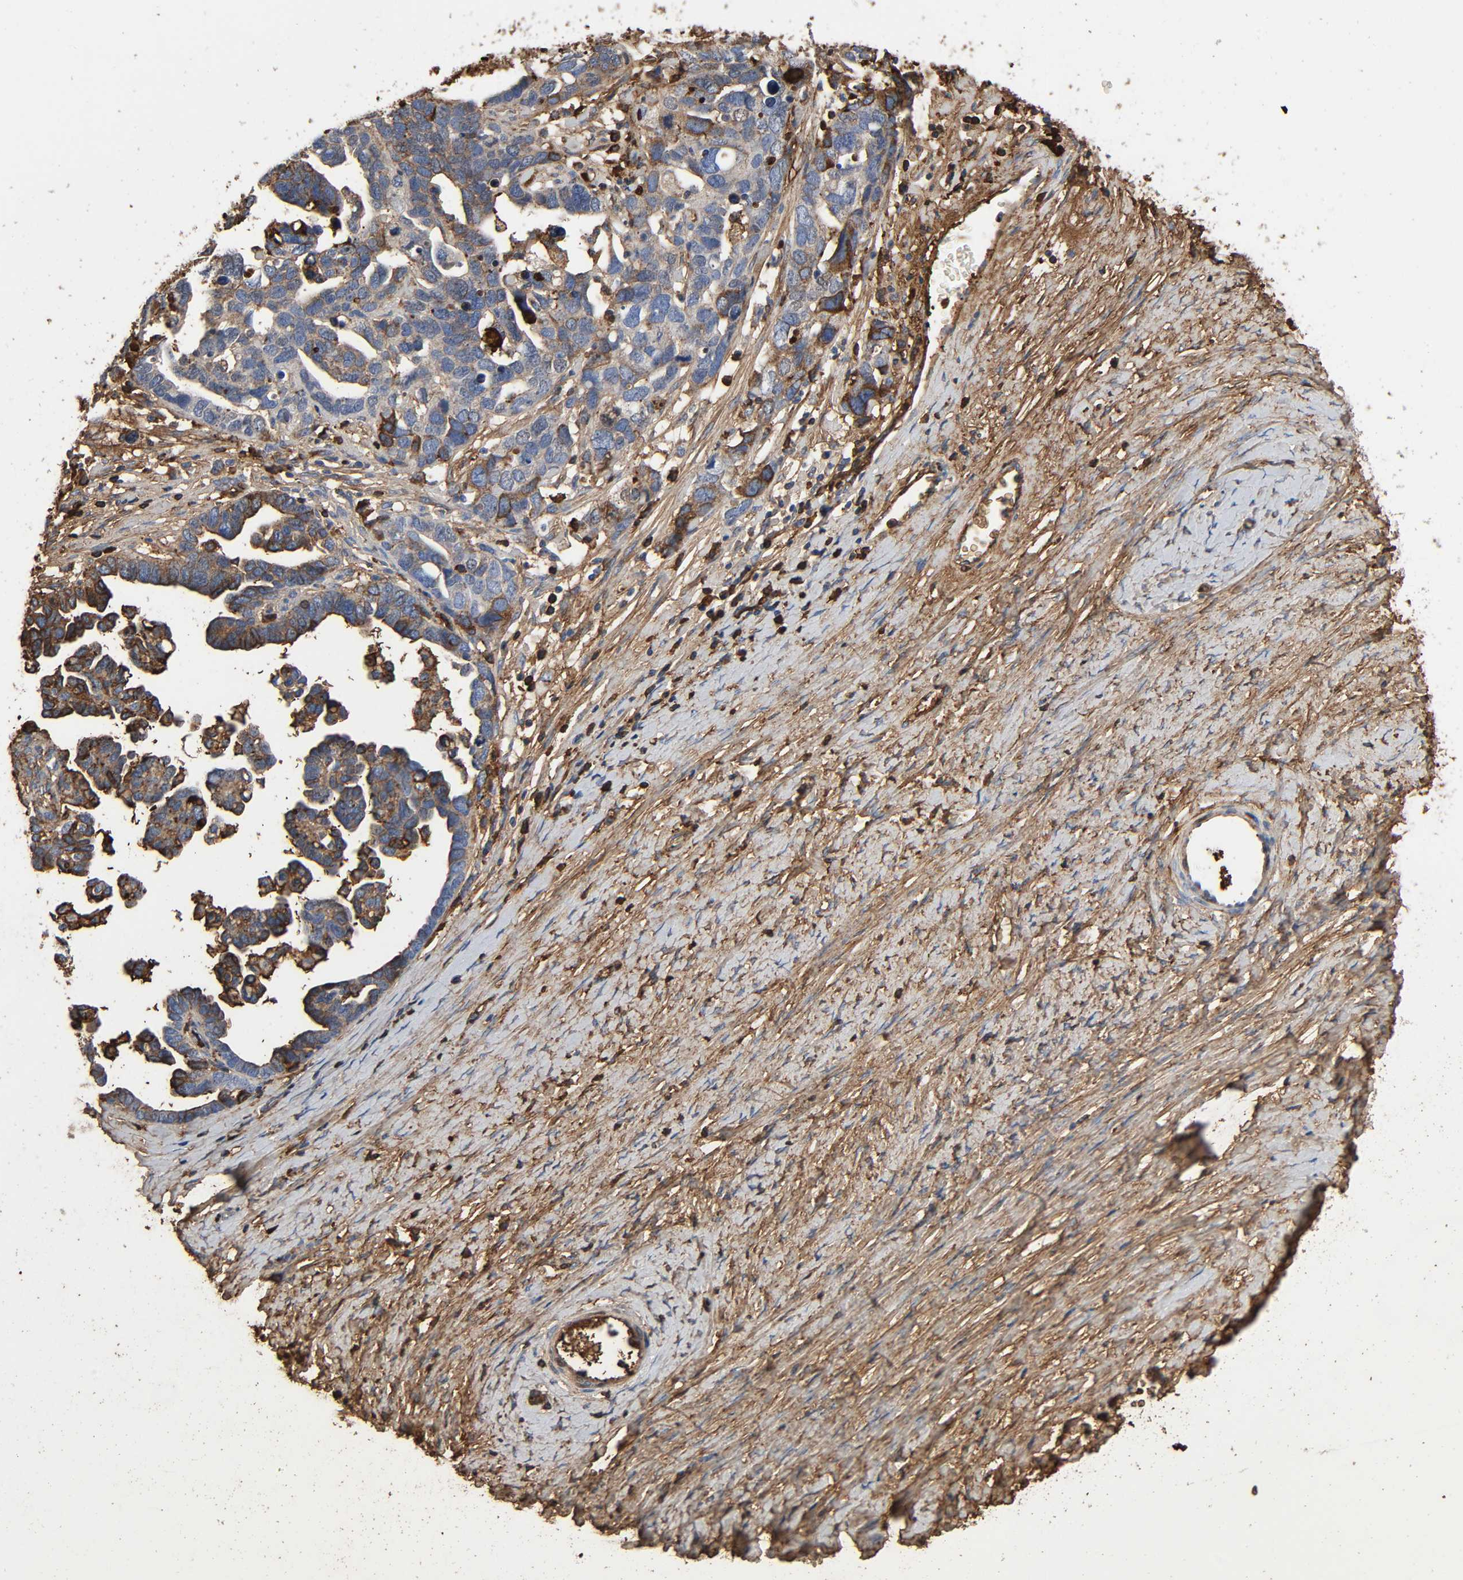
{"staining": {"intensity": "strong", "quantity": "25%-75%", "location": "cytoplasmic/membranous"}, "tissue": "ovarian cancer", "cell_type": "Tumor cells", "image_type": "cancer", "snomed": [{"axis": "morphology", "description": "Cystadenocarcinoma, serous, NOS"}, {"axis": "topography", "description": "Ovary"}], "caption": "The histopathology image reveals a brown stain indicating the presence of a protein in the cytoplasmic/membranous of tumor cells in ovarian serous cystadenocarcinoma. (DAB (3,3'-diaminobenzidine) IHC, brown staining for protein, blue staining for nuclei).", "gene": "C3", "patient": {"sex": "female", "age": 54}}